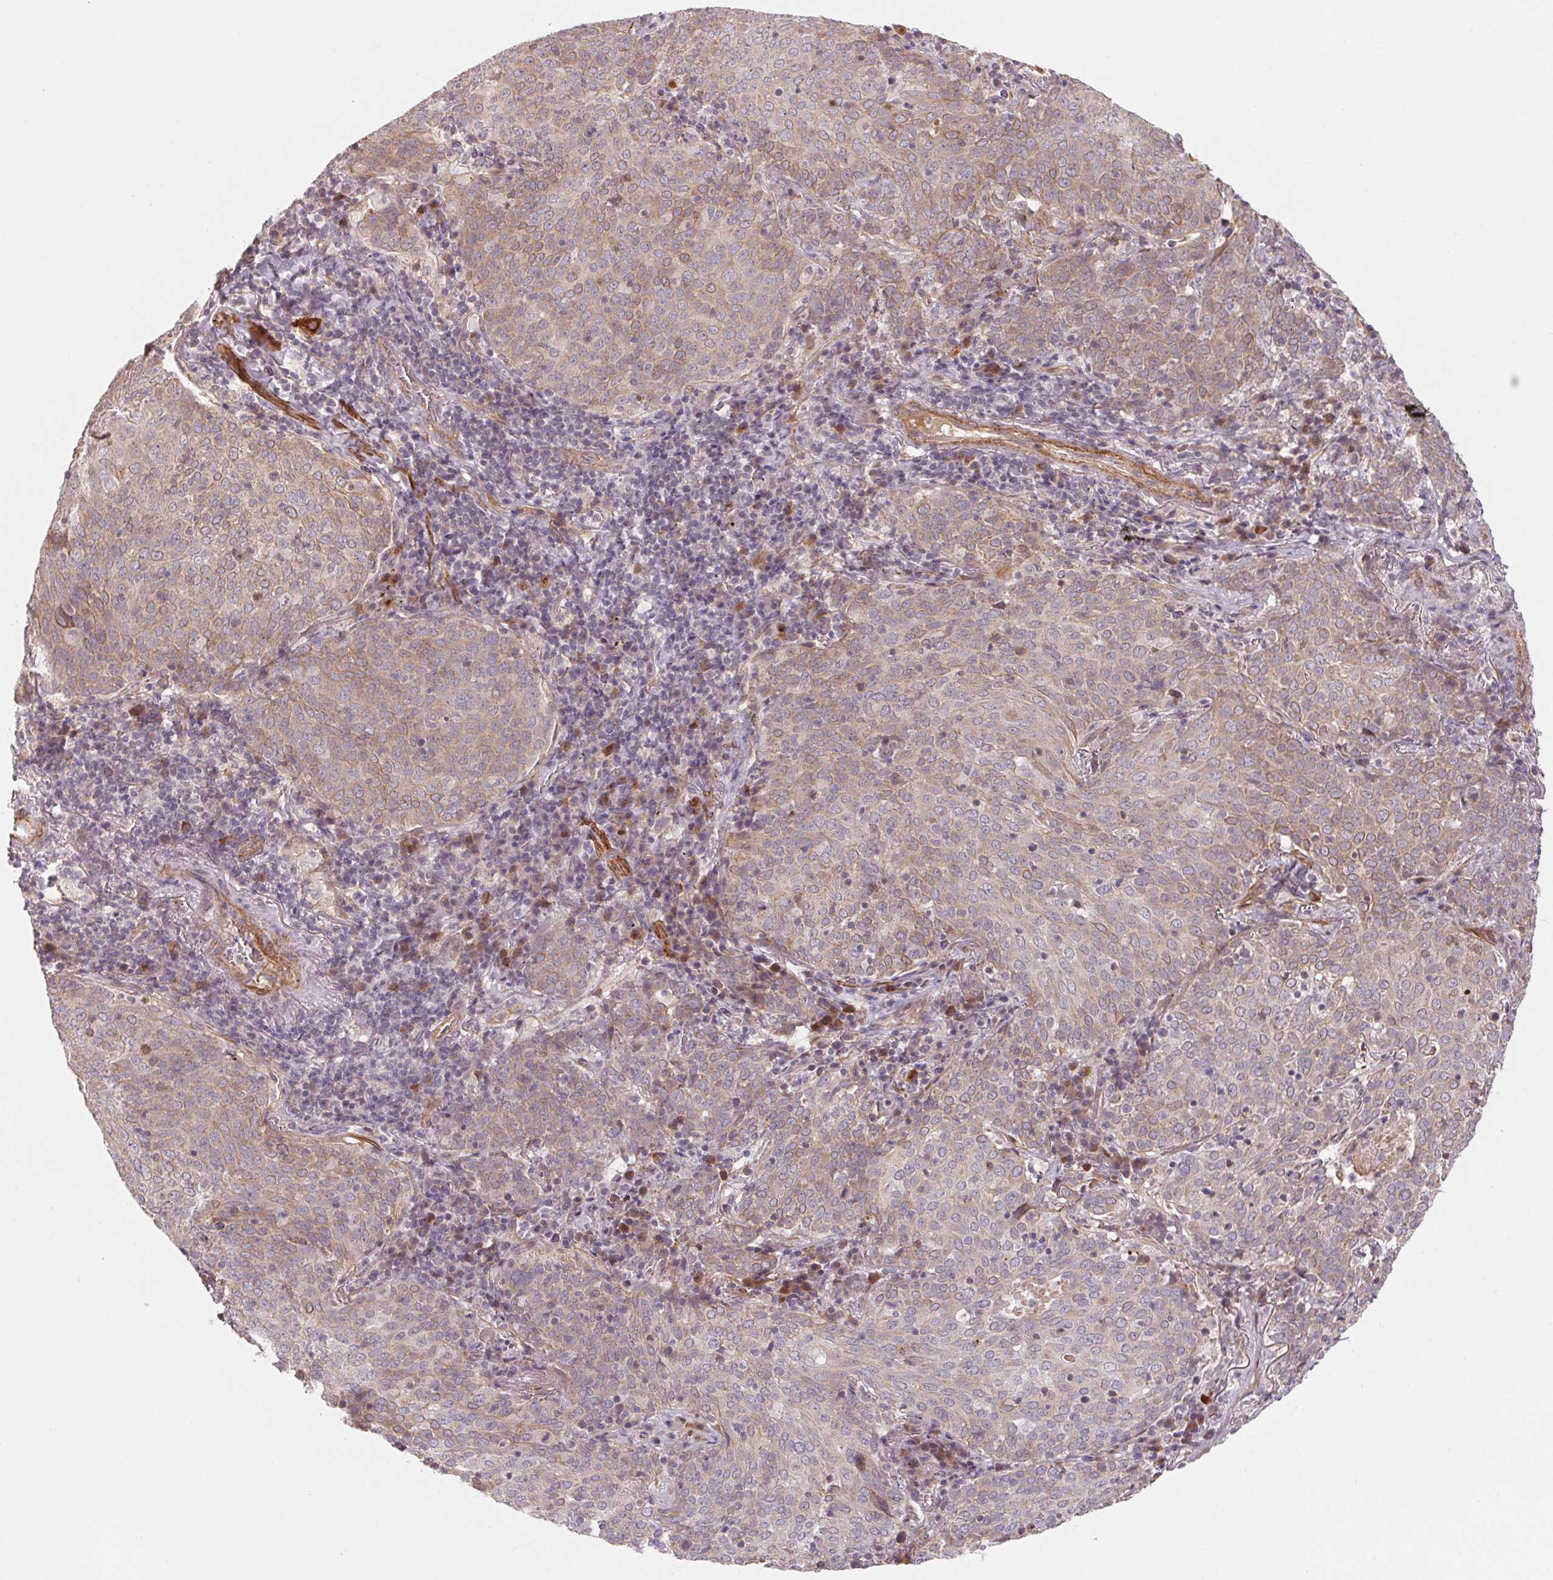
{"staining": {"intensity": "weak", "quantity": ">75%", "location": "cytoplasmic/membranous"}, "tissue": "lung cancer", "cell_type": "Tumor cells", "image_type": "cancer", "snomed": [{"axis": "morphology", "description": "Squamous cell carcinoma, NOS"}, {"axis": "topography", "description": "Lung"}], "caption": "DAB immunohistochemical staining of lung cancer (squamous cell carcinoma) demonstrates weak cytoplasmic/membranous protein staining in approximately >75% of tumor cells.", "gene": "CCDC112", "patient": {"sex": "male", "age": 82}}